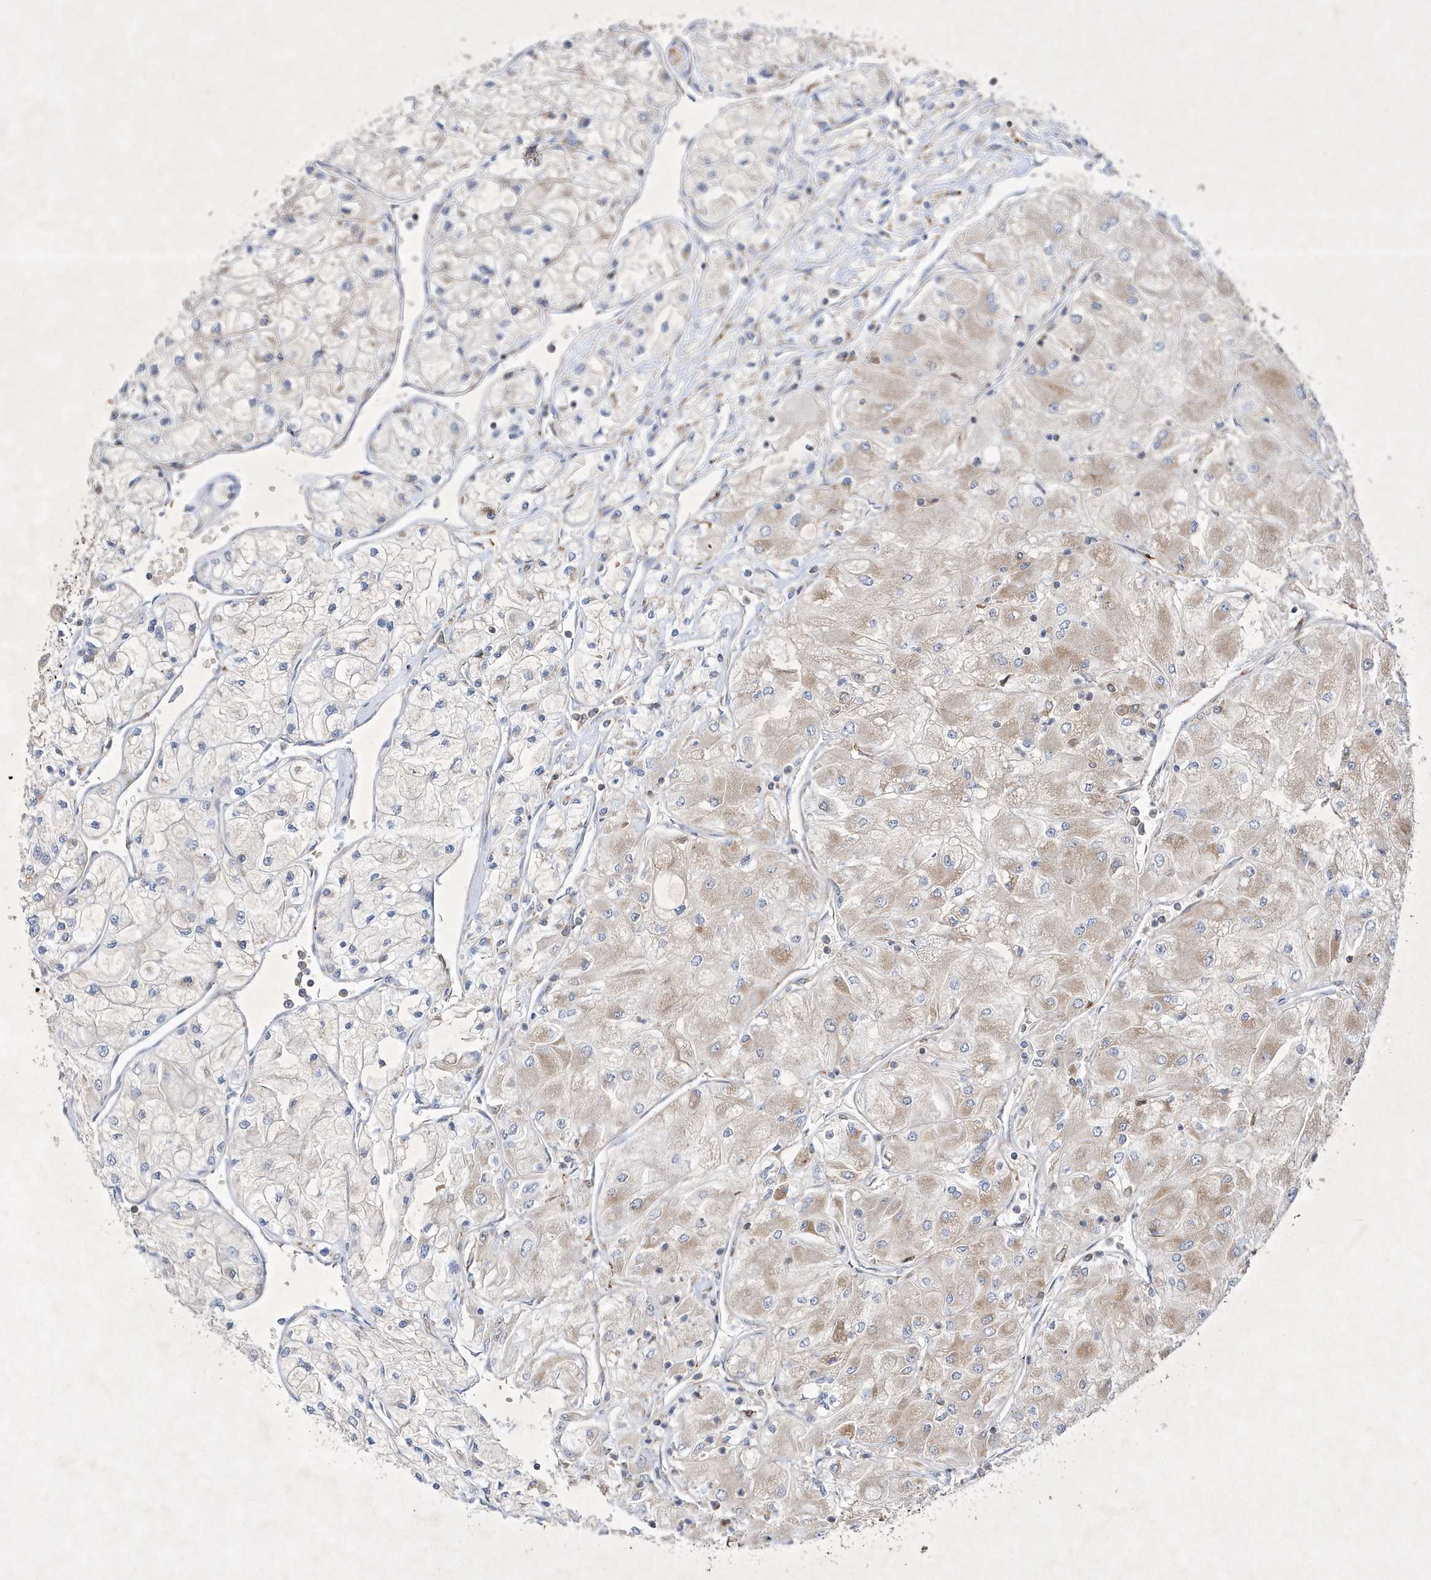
{"staining": {"intensity": "weak", "quantity": "<25%", "location": "cytoplasmic/membranous"}, "tissue": "renal cancer", "cell_type": "Tumor cells", "image_type": "cancer", "snomed": [{"axis": "morphology", "description": "Adenocarcinoma, NOS"}, {"axis": "topography", "description": "Kidney"}], "caption": "Renal cancer was stained to show a protein in brown. There is no significant positivity in tumor cells.", "gene": "OPA1", "patient": {"sex": "male", "age": 80}}